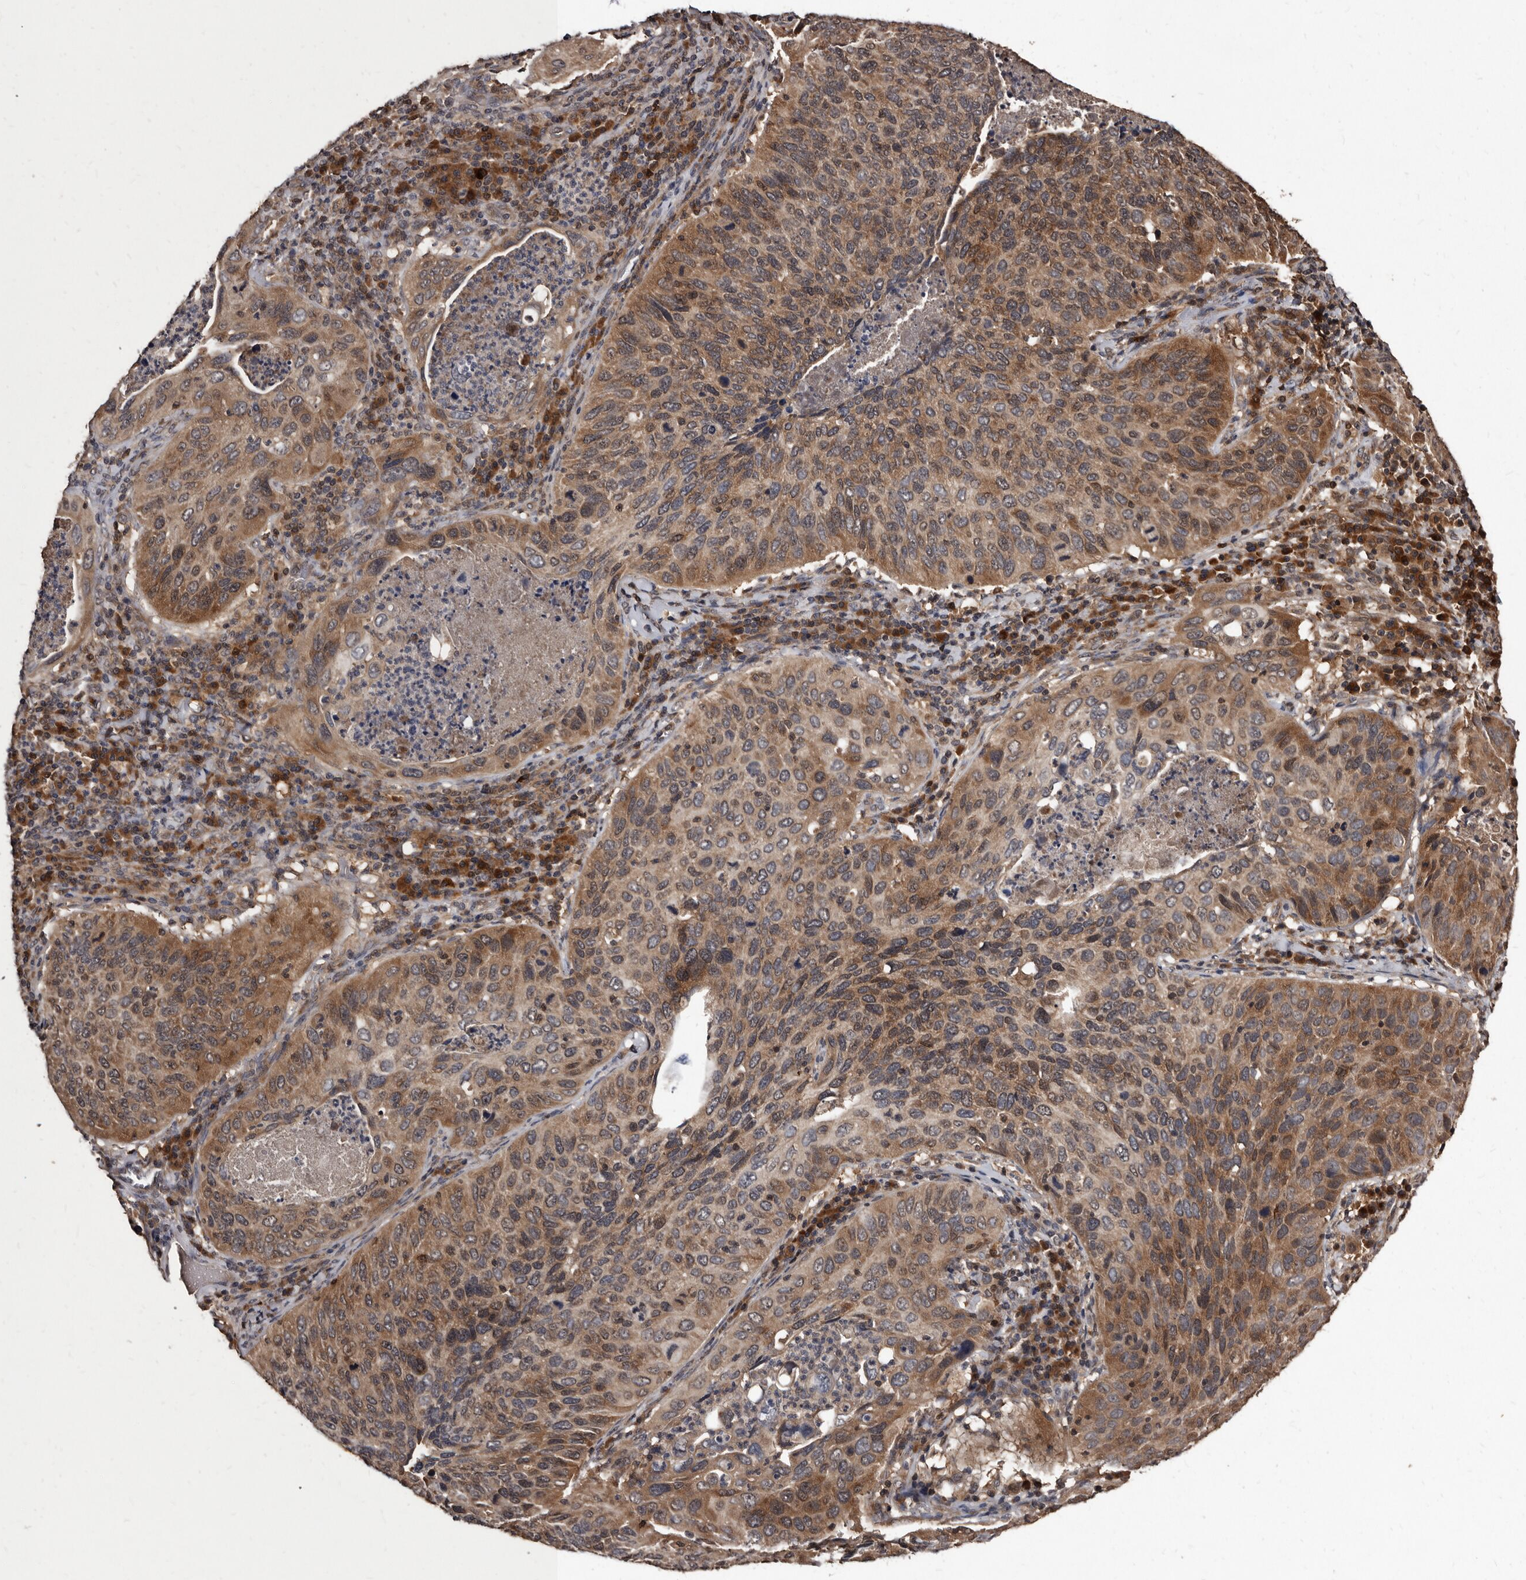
{"staining": {"intensity": "moderate", "quantity": ">75%", "location": "cytoplasmic/membranous"}, "tissue": "cervical cancer", "cell_type": "Tumor cells", "image_type": "cancer", "snomed": [{"axis": "morphology", "description": "Squamous cell carcinoma, NOS"}, {"axis": "topography", "description": "Cervix"}], "caption": "Cervical cancer stained with a brown dye displays moderate cytoplasmic/membranous positive expression in about >75% of tumor cells.", "gene": "PMVK", "patient": {"sex": "female", "age": 38}}